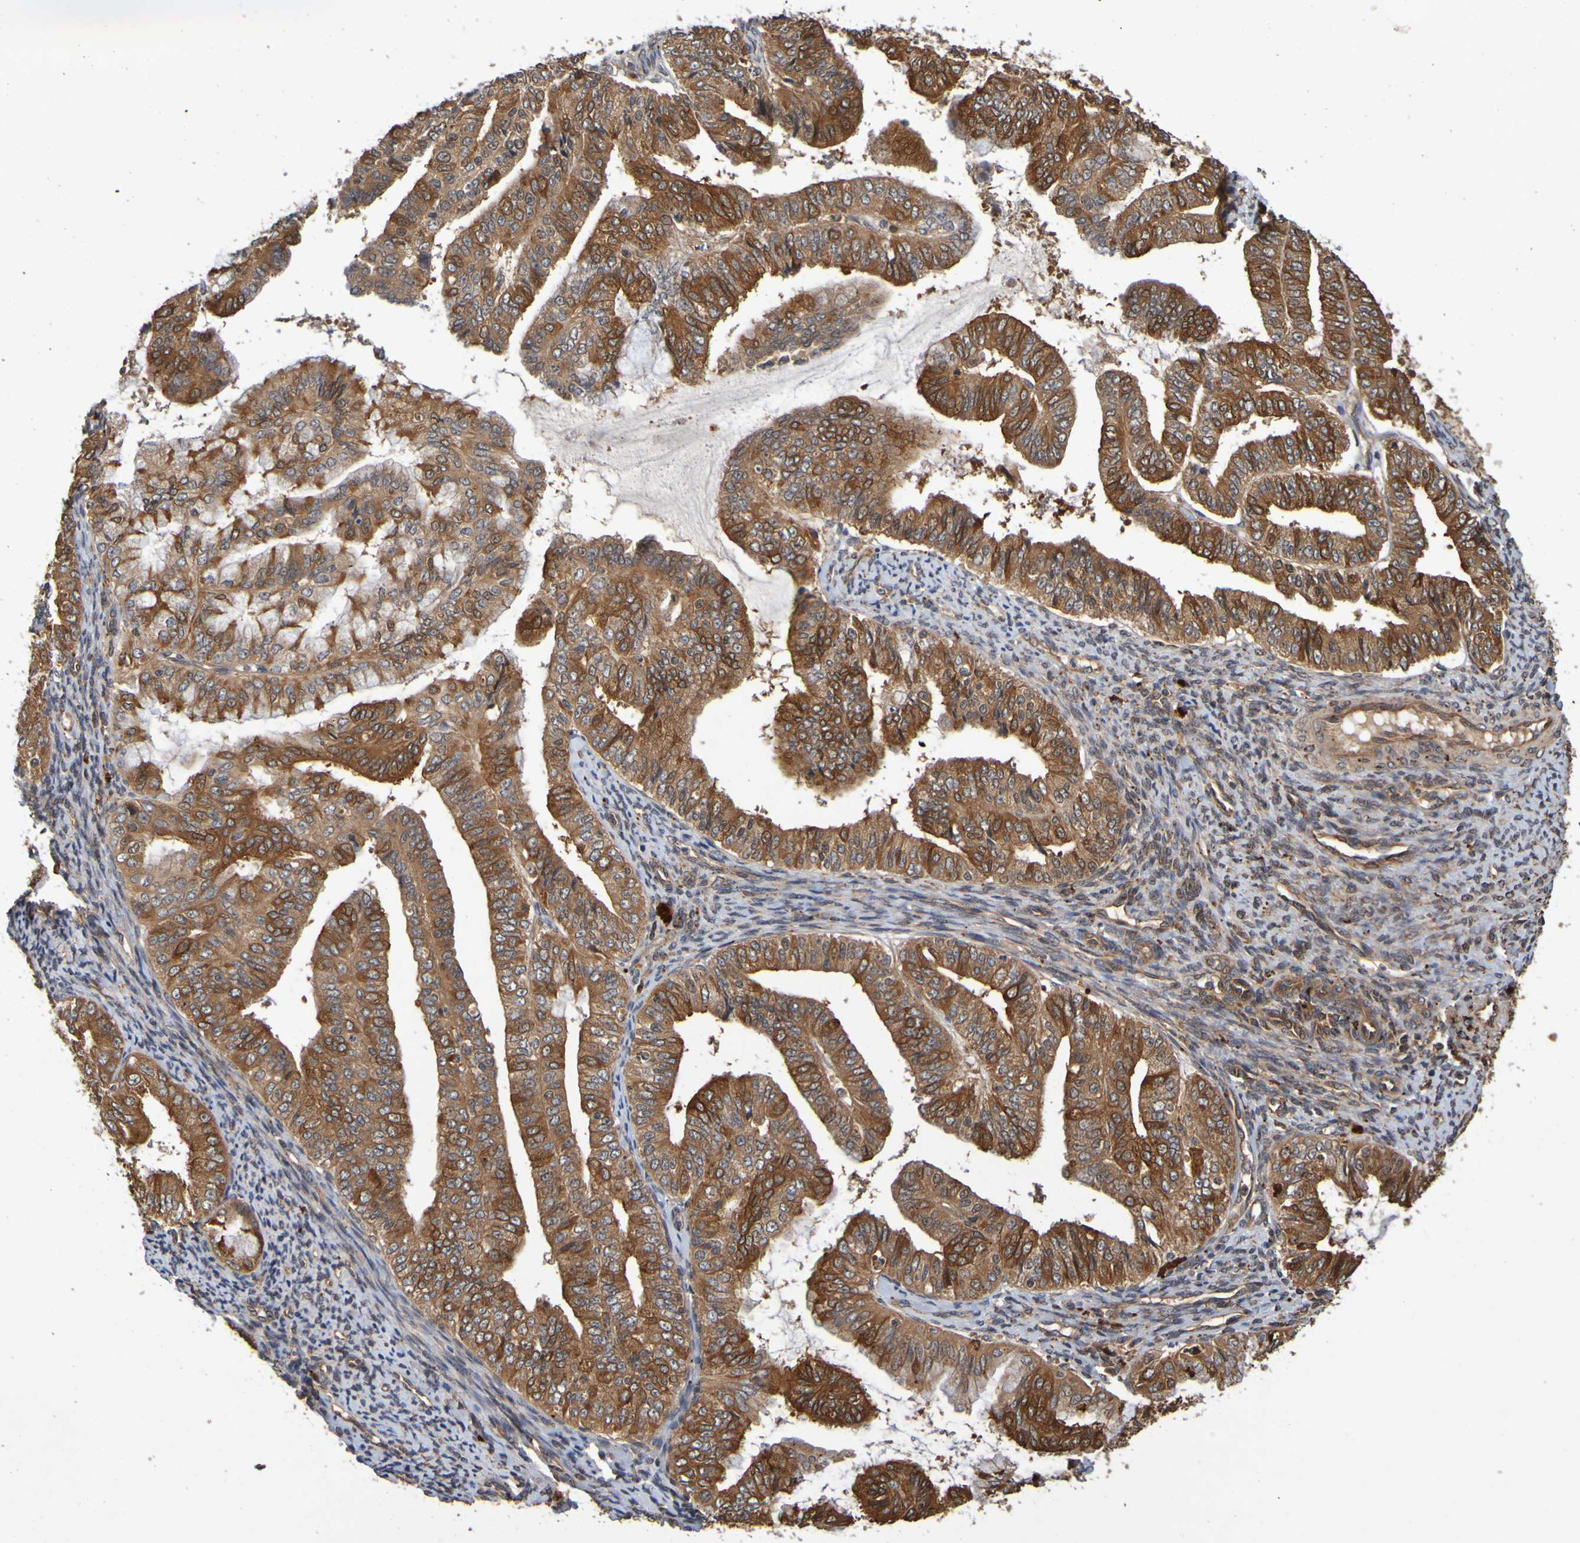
{"staining": {"intensity": "strong", "quantity": ">75%", "location": "cytoplasmic/membranous"}, "tissue": "endometrial cancer", "cell_type": "Tumor cells", "image_type": "cancer", "snomed": [{"axis": "morphology", "description": "Adenocarcinoma, NOS"}, {"axis": "topography", "description": "Endometrium"}], "caption": "Brown immunohistochemical staining in human endometrial cancer (adenocarcinoma) shows strong cytoplasmic/membranous staining in approximately >75% of tumor cells. (DAB (3,3'-diaminobenzidine) IHC, brown staining for protein, blue staining for nuclei).", "gene": "OCRL", "patient": {"sex": "female", "age": 63}}